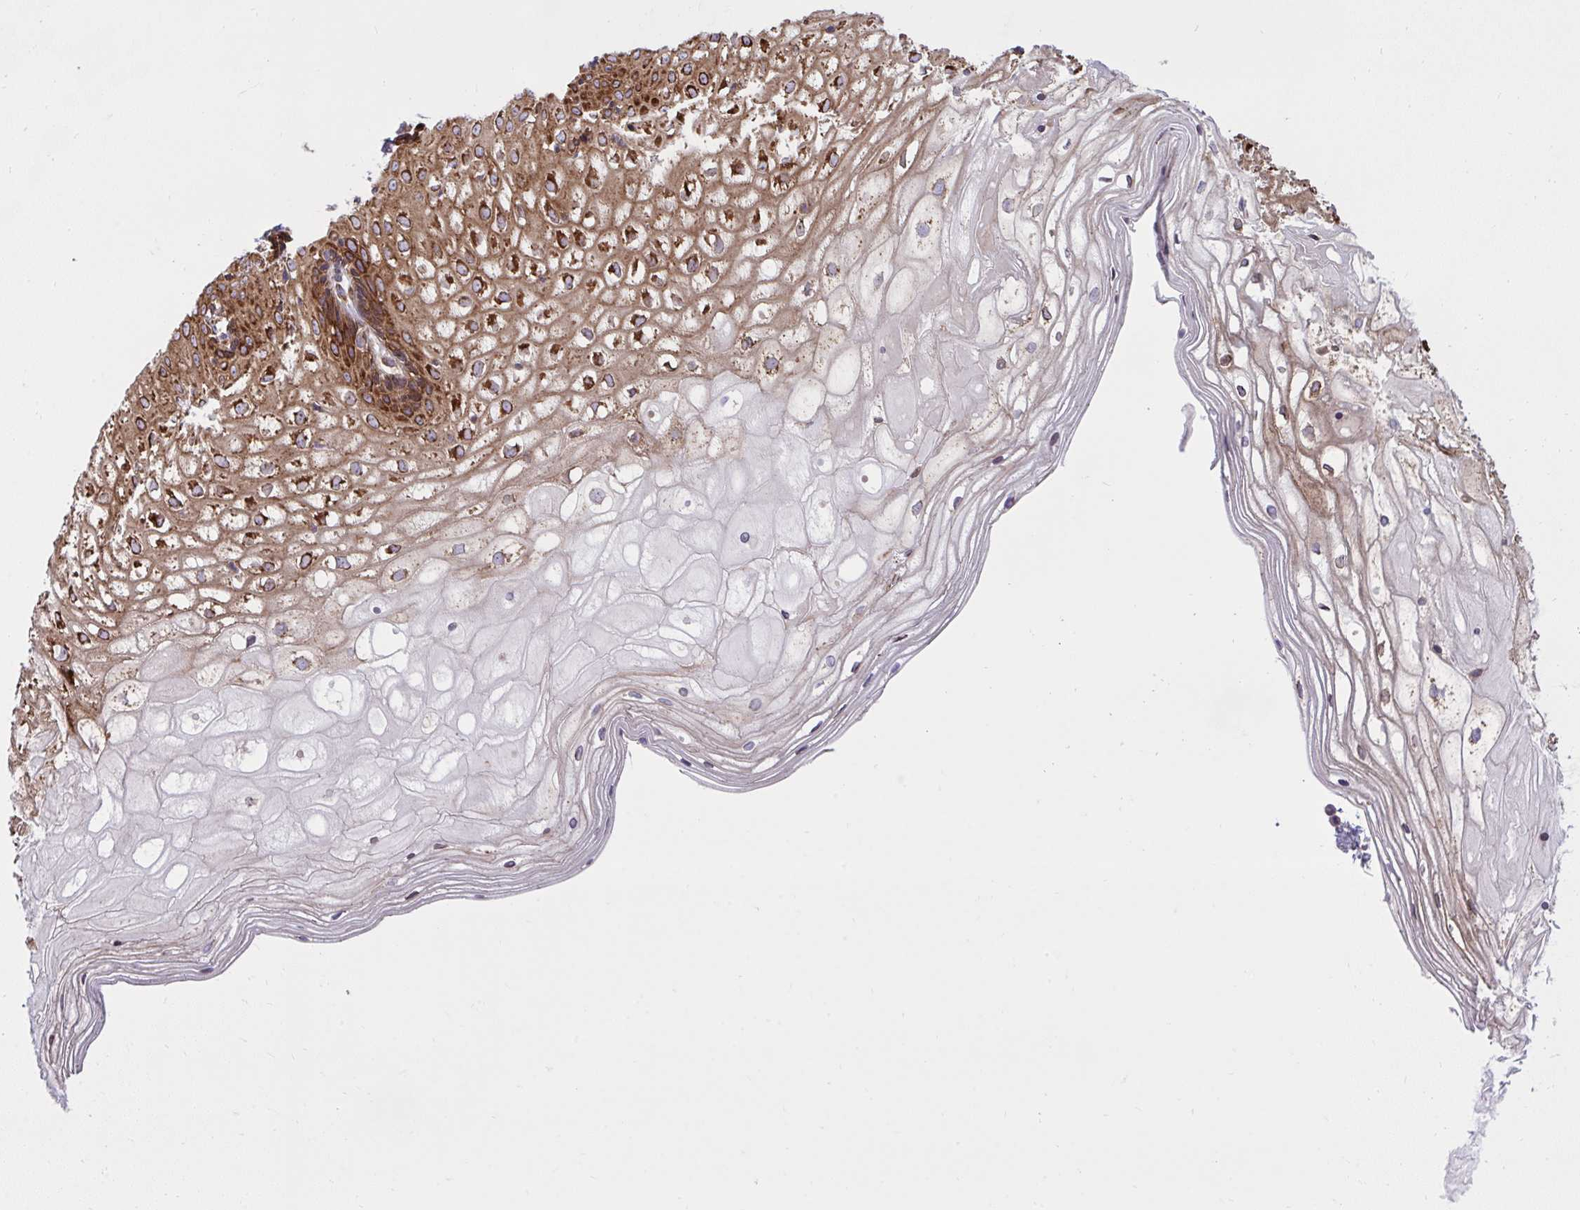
{"staining": {"intensity": "moderate", "quantity": "25%-75%", "location": "cytoplasmic/membranous"}, "tissue": "cervix", "cell_type": "Glandular cells", "image_type": "normal", "snomed": [{"axis": "morphology", "description": "Normal tissue, NOS"}, {"axis": "topography", "description": "Cervix"}], "caption": "A brown stain shows moderate cytoplasmic/membranous staining of a protein in glandular cells of unremarkable cervix. (Brightfield microscopy of DAB IHC at high magnification).", "gene": "NMNAT3", "patient": {"sex": "female", "age": 36}}